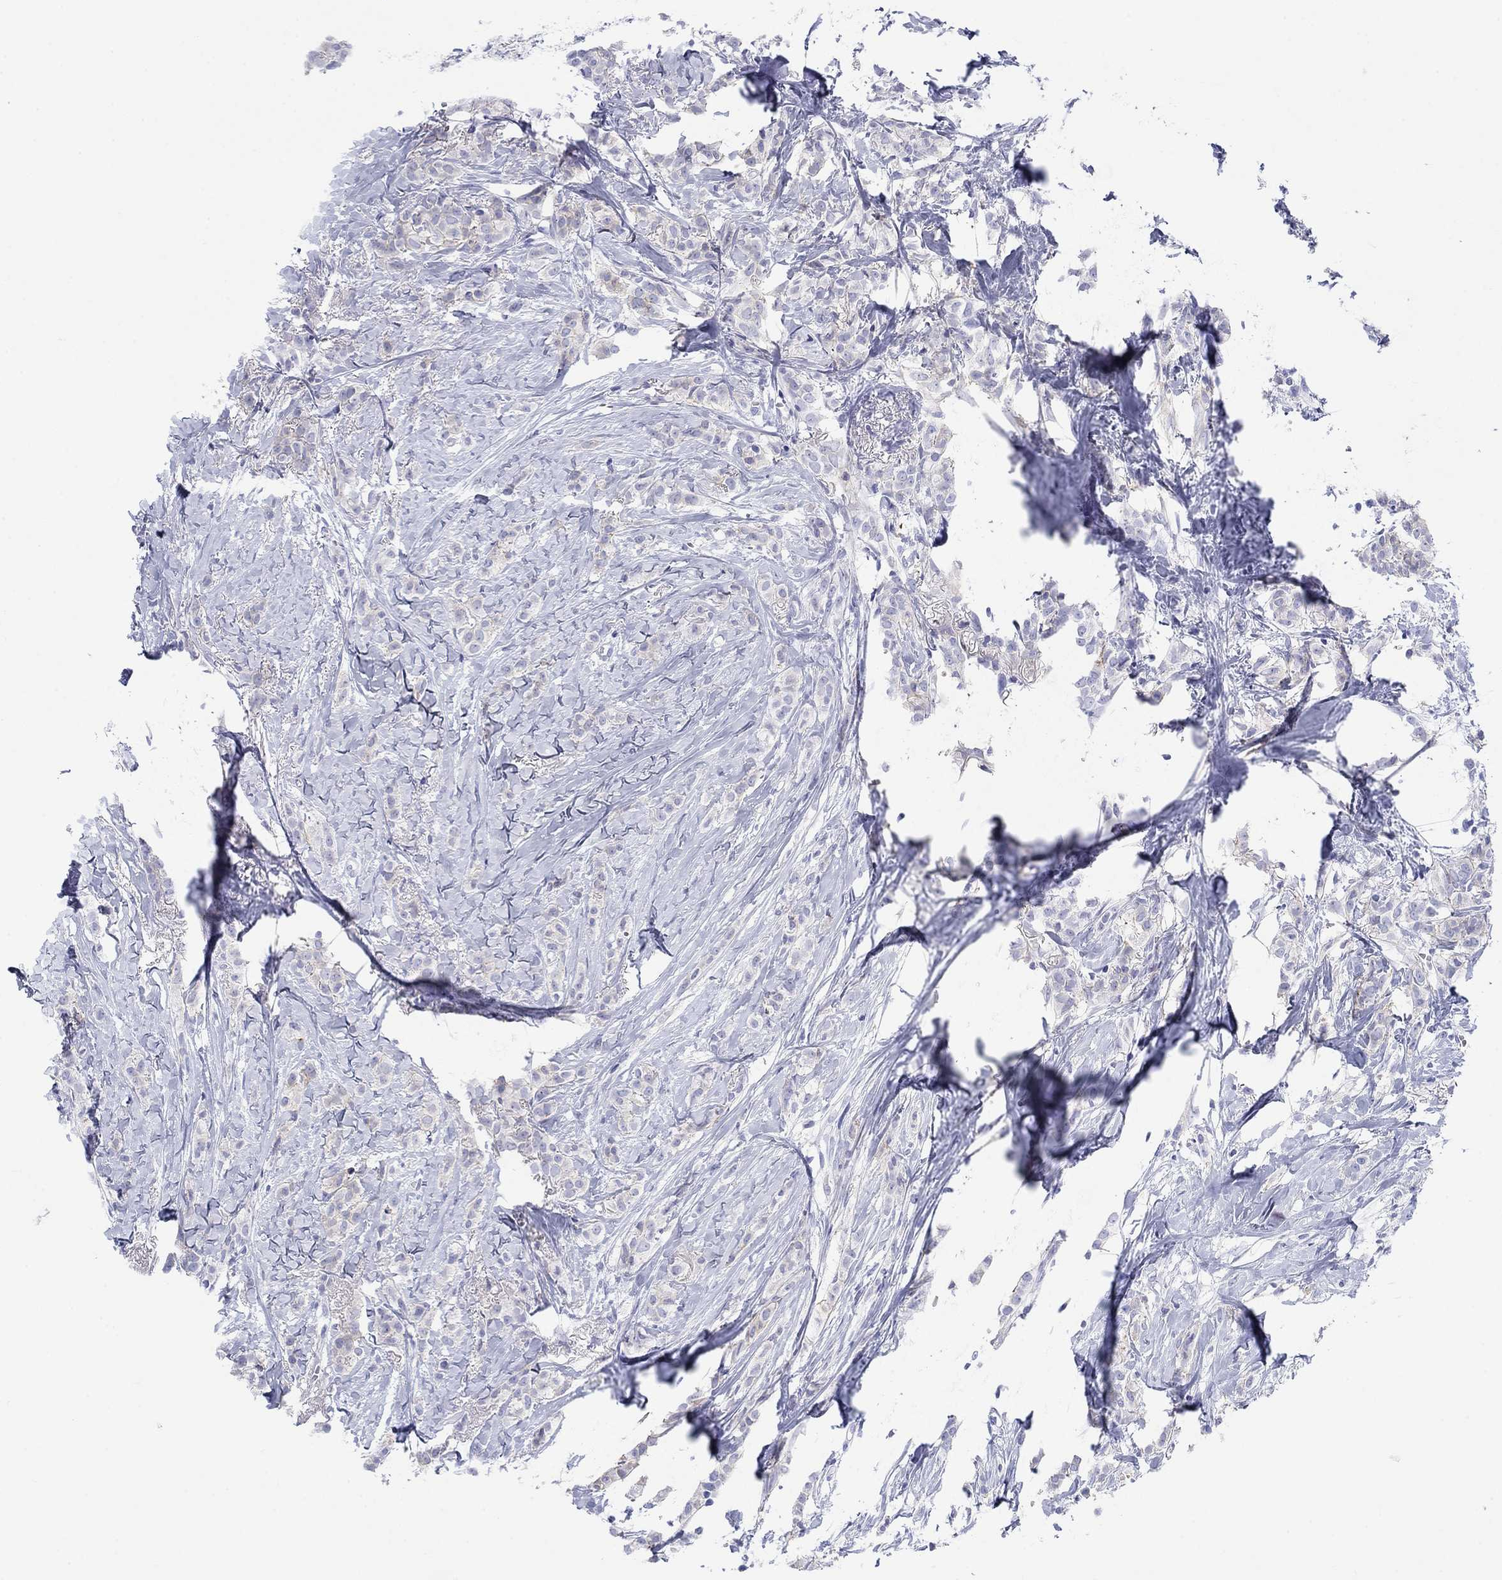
{"staining": {"intensity": "negative", "quantity": "none", "location": "none"}, "tissue": "breast cancer", "cell_type": "Tumor cells", "image_type": "cancer", "snomed": [{"axis": "morphology", "description": "Duct carcinoma"}, {"axis": "topography", "description": "Breast"}], "caption": "DAB immunohistochemical staining of human breast invasive ductal carcinoma exhibits no significant staining in tumor cells.", "gene": "ATP1B1", "patient": {"sex": "female", "age": 85}}